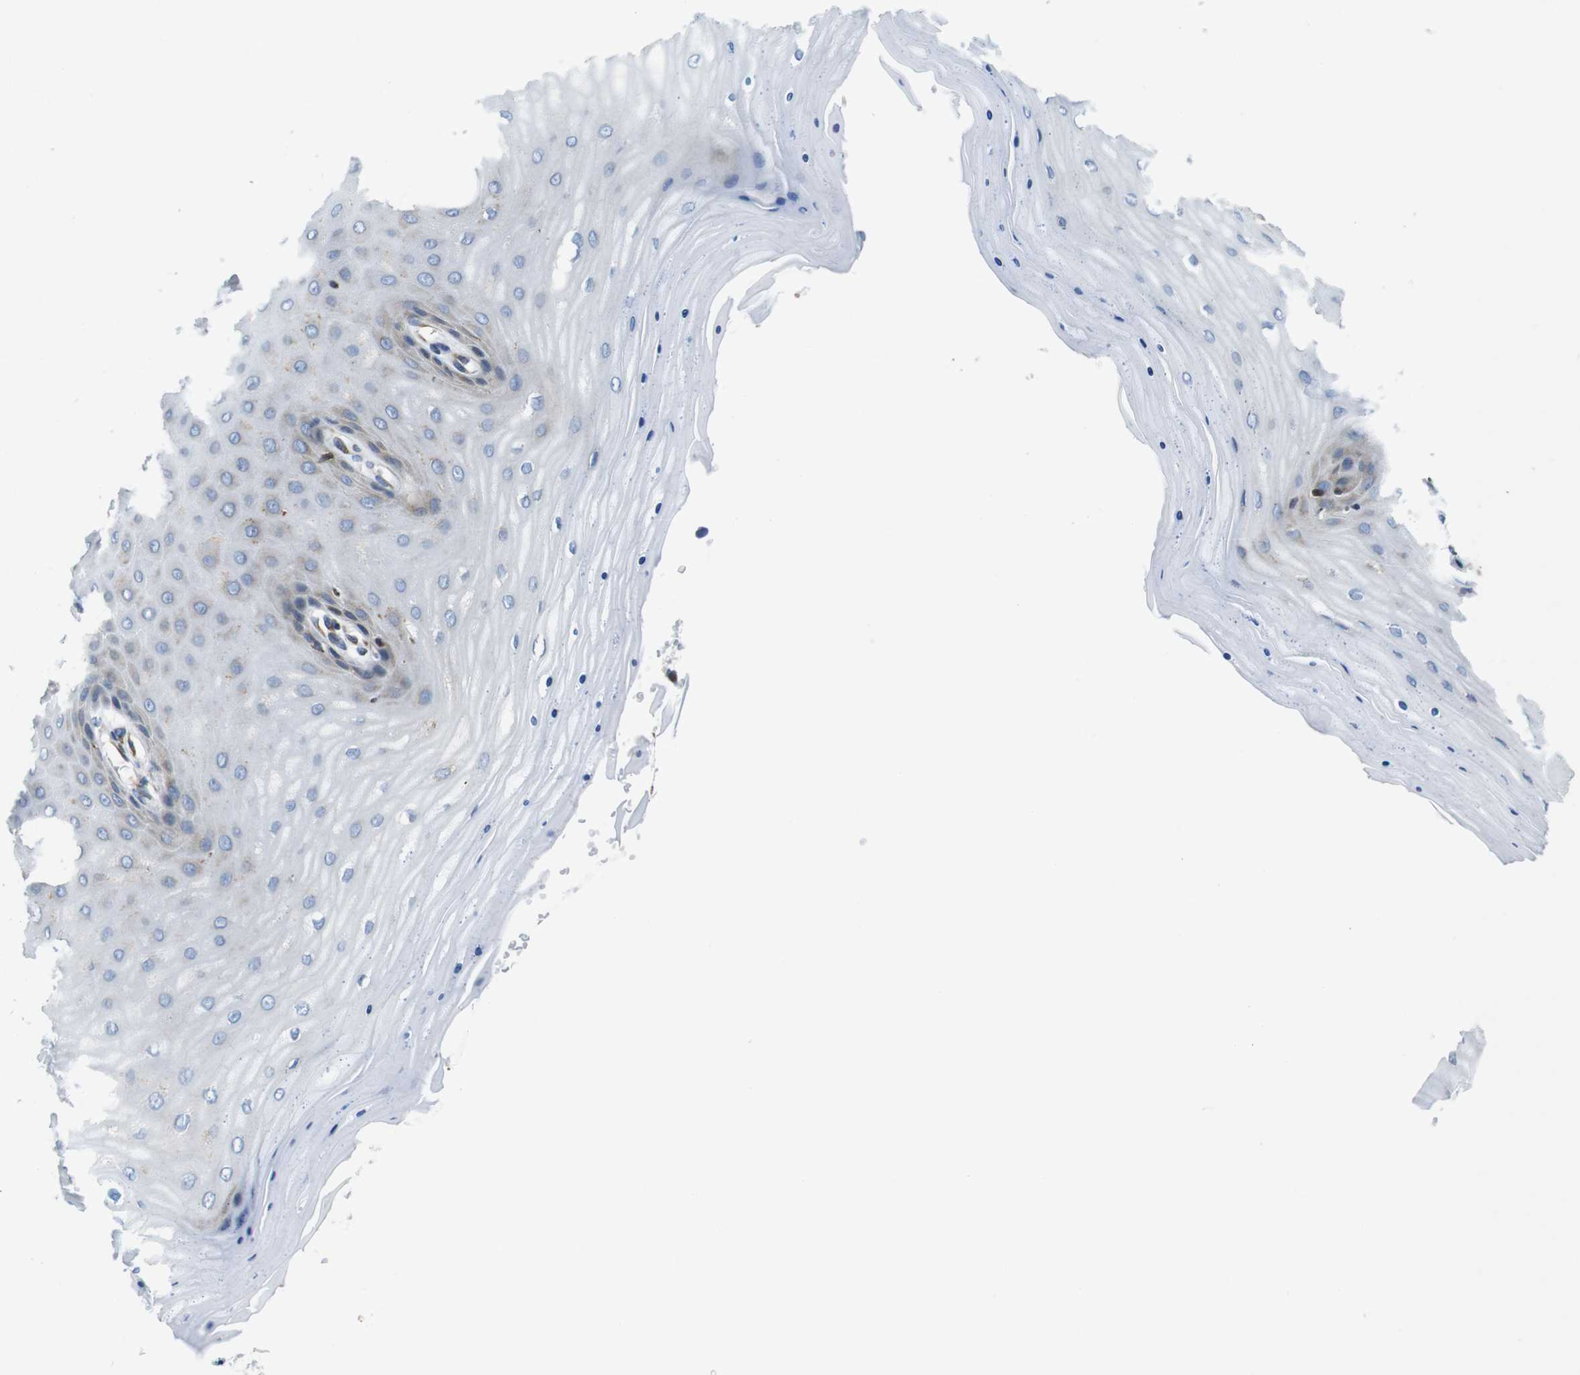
{"staining": {"intensity": "moderate", "quantity": ">75%", "location": "cytoplasmic/membranous"}, "tissue": "cervix", "cell_type": "Glandular cells", "image_type": "normal", "snomed": [{"axis": "morphology", "description": "Normal tissue, NOS"}, {"axis": "topography", "description": "Cervix"}], "caption": "Immunohistochemical staining of unremarkable human cervix displays medium levels of moderate cytoplasmic/membranous expression in approximately >75% of glandular cells. The protein of interest is stained brown, and the nuclei are stained in blue (DAB (3,3'-diaminobenzidine) IHC with brightfield microscopy, high magnification).", "gene": "UGGT1", "patient": {"sex": "female", "age": 55}}